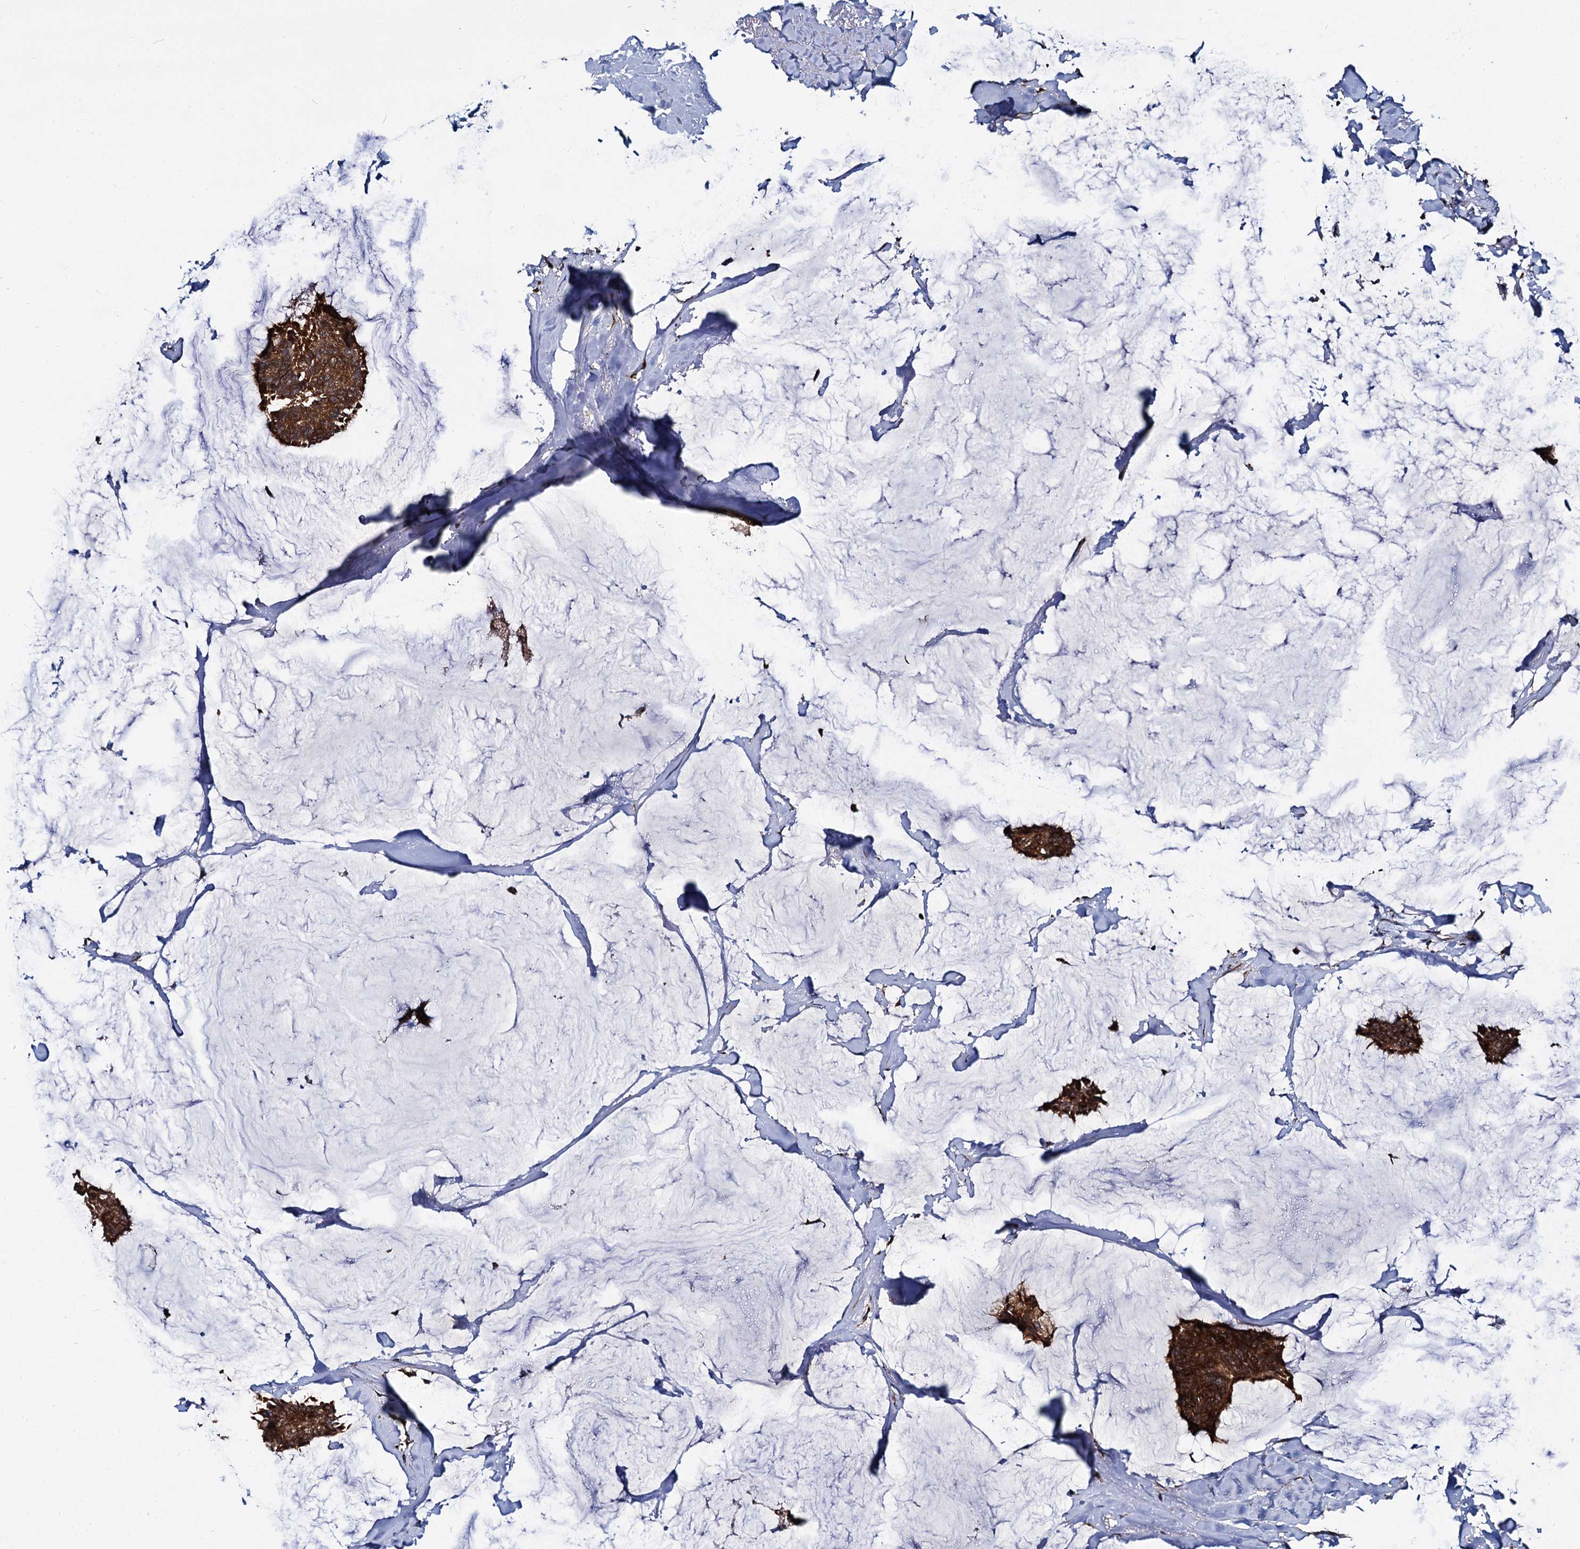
{"staining": {"intensity": "strong", "quantity": ">75%", "location": "cytoplasmic/membranous"}, "tissue": "breast cancer", "cell_type": "Tumor cells", "image_type": "cancer", "snomed": [{"axis": "morphology", "description": "Duct carcinoma"}, {"axis": "topography", "description": "Breast"}], "caption": "Immunohistochemistry (IHC) image of neoplastic tissue: human breast cancer (intraductal carcinoma) stained using immunohistochemistry reveals high levels of strong protein expression localized specifically in the cytoplasmic/membranous of tumor cells, appearing as a cytoplasmic/membranous brown color.", "gene": "UFM1", "patient": {"sex": "female", "age": 93}}